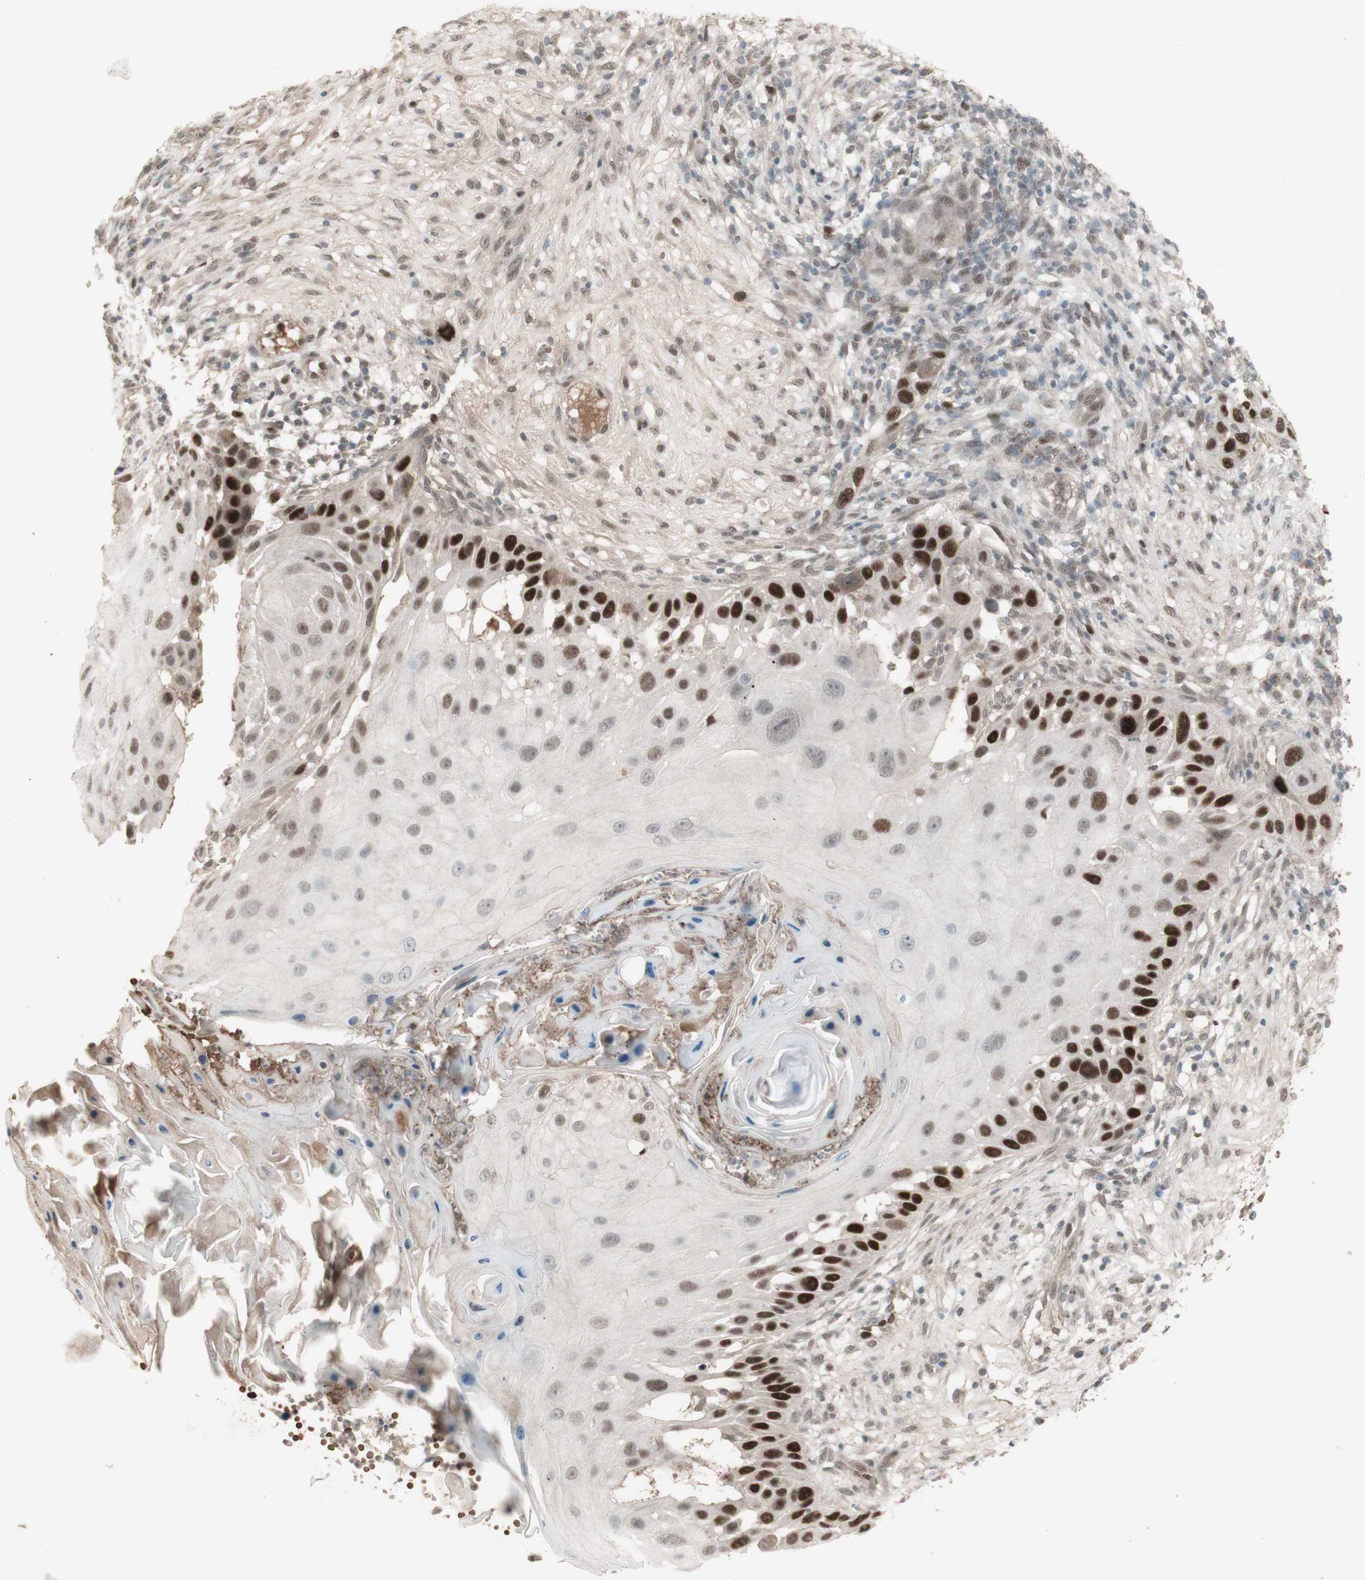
{"staining": {"intensity": "strong", "quantity": "25%-75%", "location": "nuclear"}, "tissue": "skin cancer", "cell_type": "Tumor cells", "image_type": "cancer", "snomed": [{"axis": "morphology", "description": "Squamous cell carcinoma, NOS"}, {"axis": "topography", "description": "Skin"}], "caption": "There is high levels of strong nuclear positivity in tumor cells of skin squamous cell carcinoma, as demonstrated by immunohistochemical staining (brown color).", "gene": "MSH6", "patient": {"sex": "female", "age": 44}}